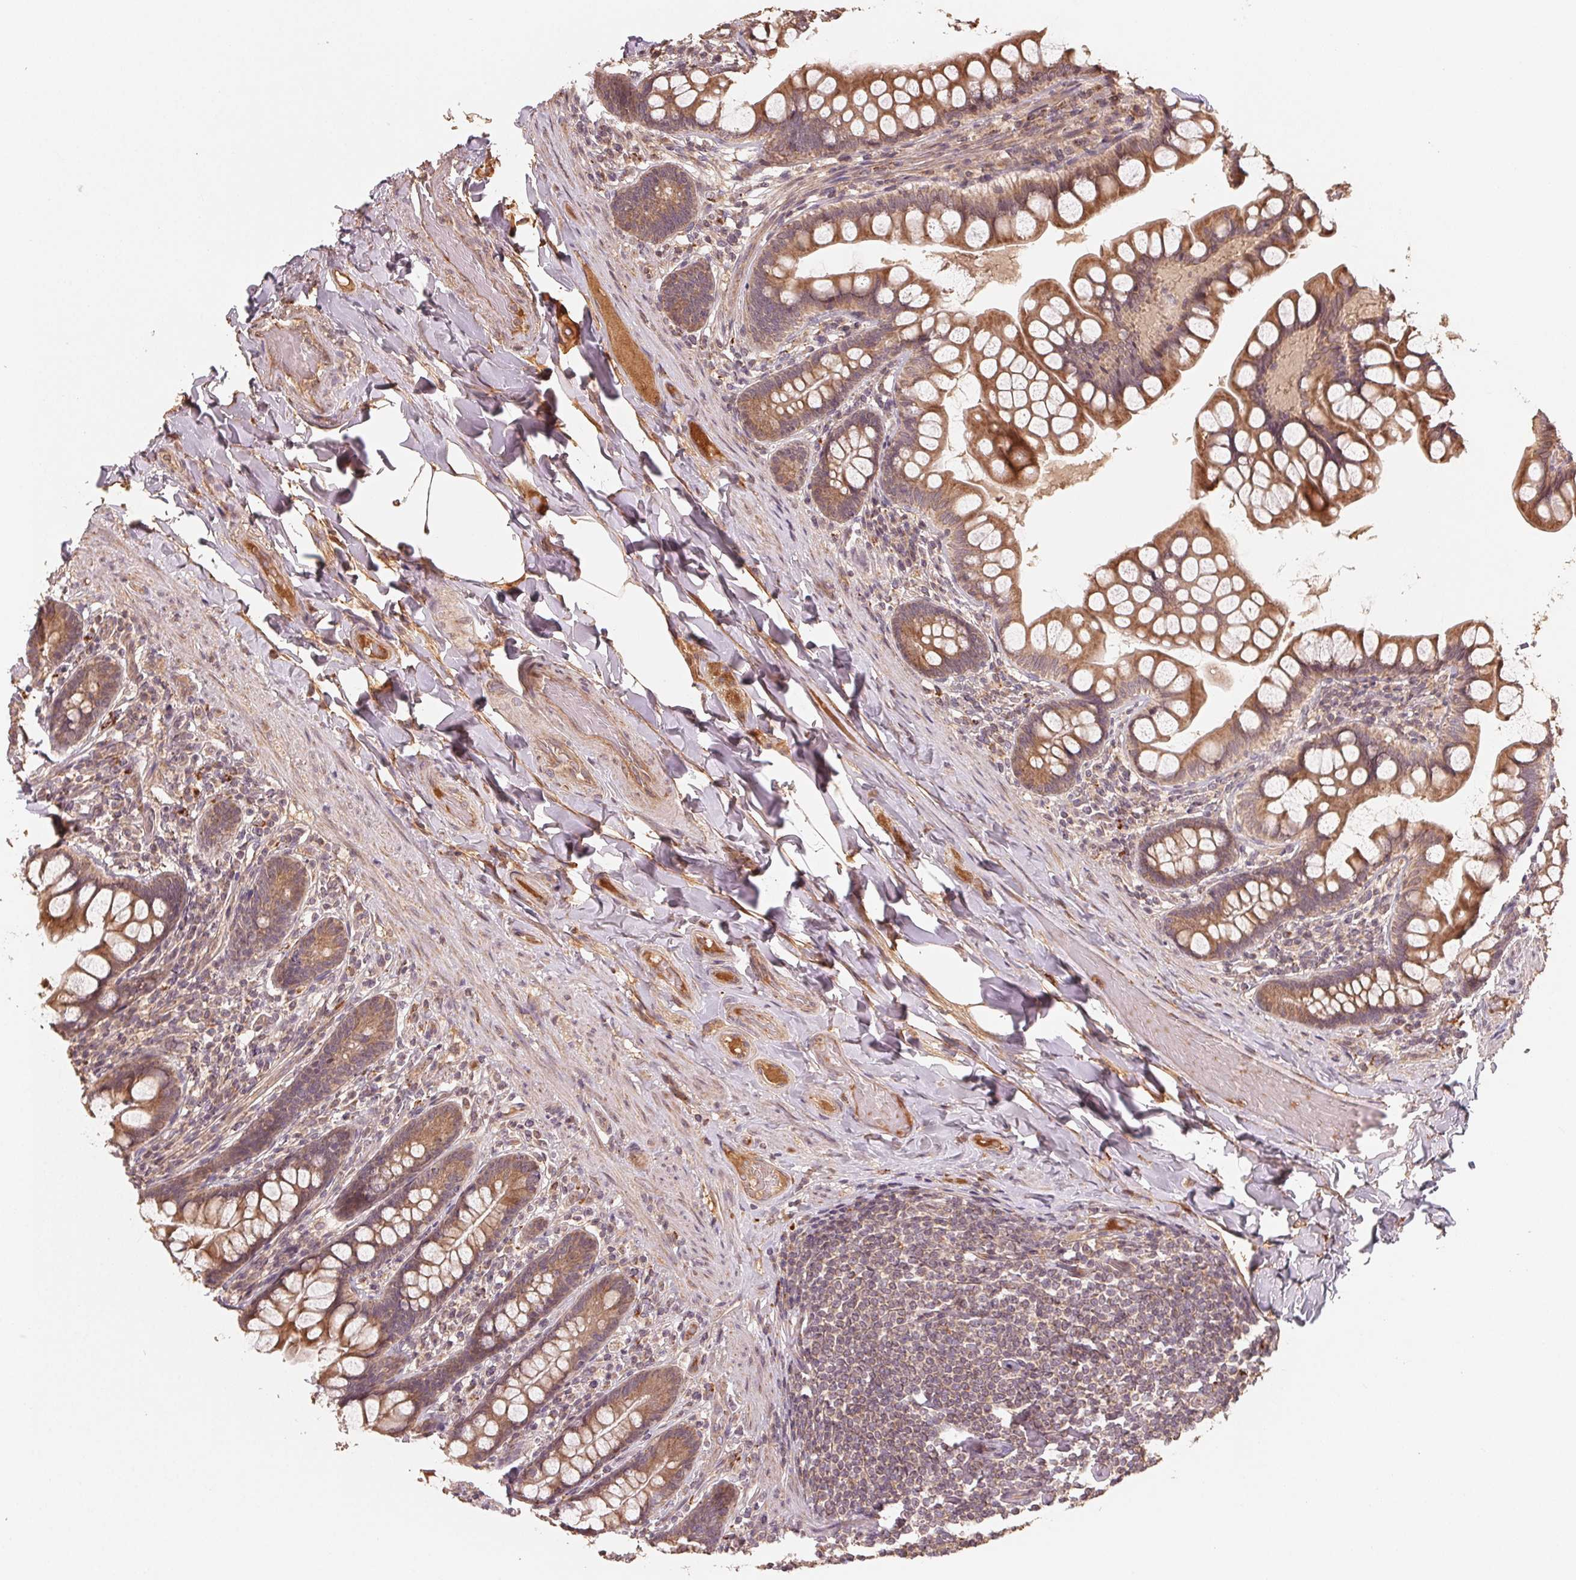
{"staining": {"intensity": "strong", "quantity": ">75%", "location": "cytoplasmic/membranous"}, "tissue": "small intestine", "cell_type": "Glandular cells", "image_type": "normal", "snomed": [{"axis": "morphology", "description": "Normal tissue, NOS"}, {"axis": "topography", "description": "Small intestine"}], "caption": "Immunohistochemical staining of normal human small intestine exhibits high levels of strong cytoplasmic/membranous expression in about >75% of glandular cells.", "gene": "WBP2", "patient": {"sex": "male", "age": 70}}